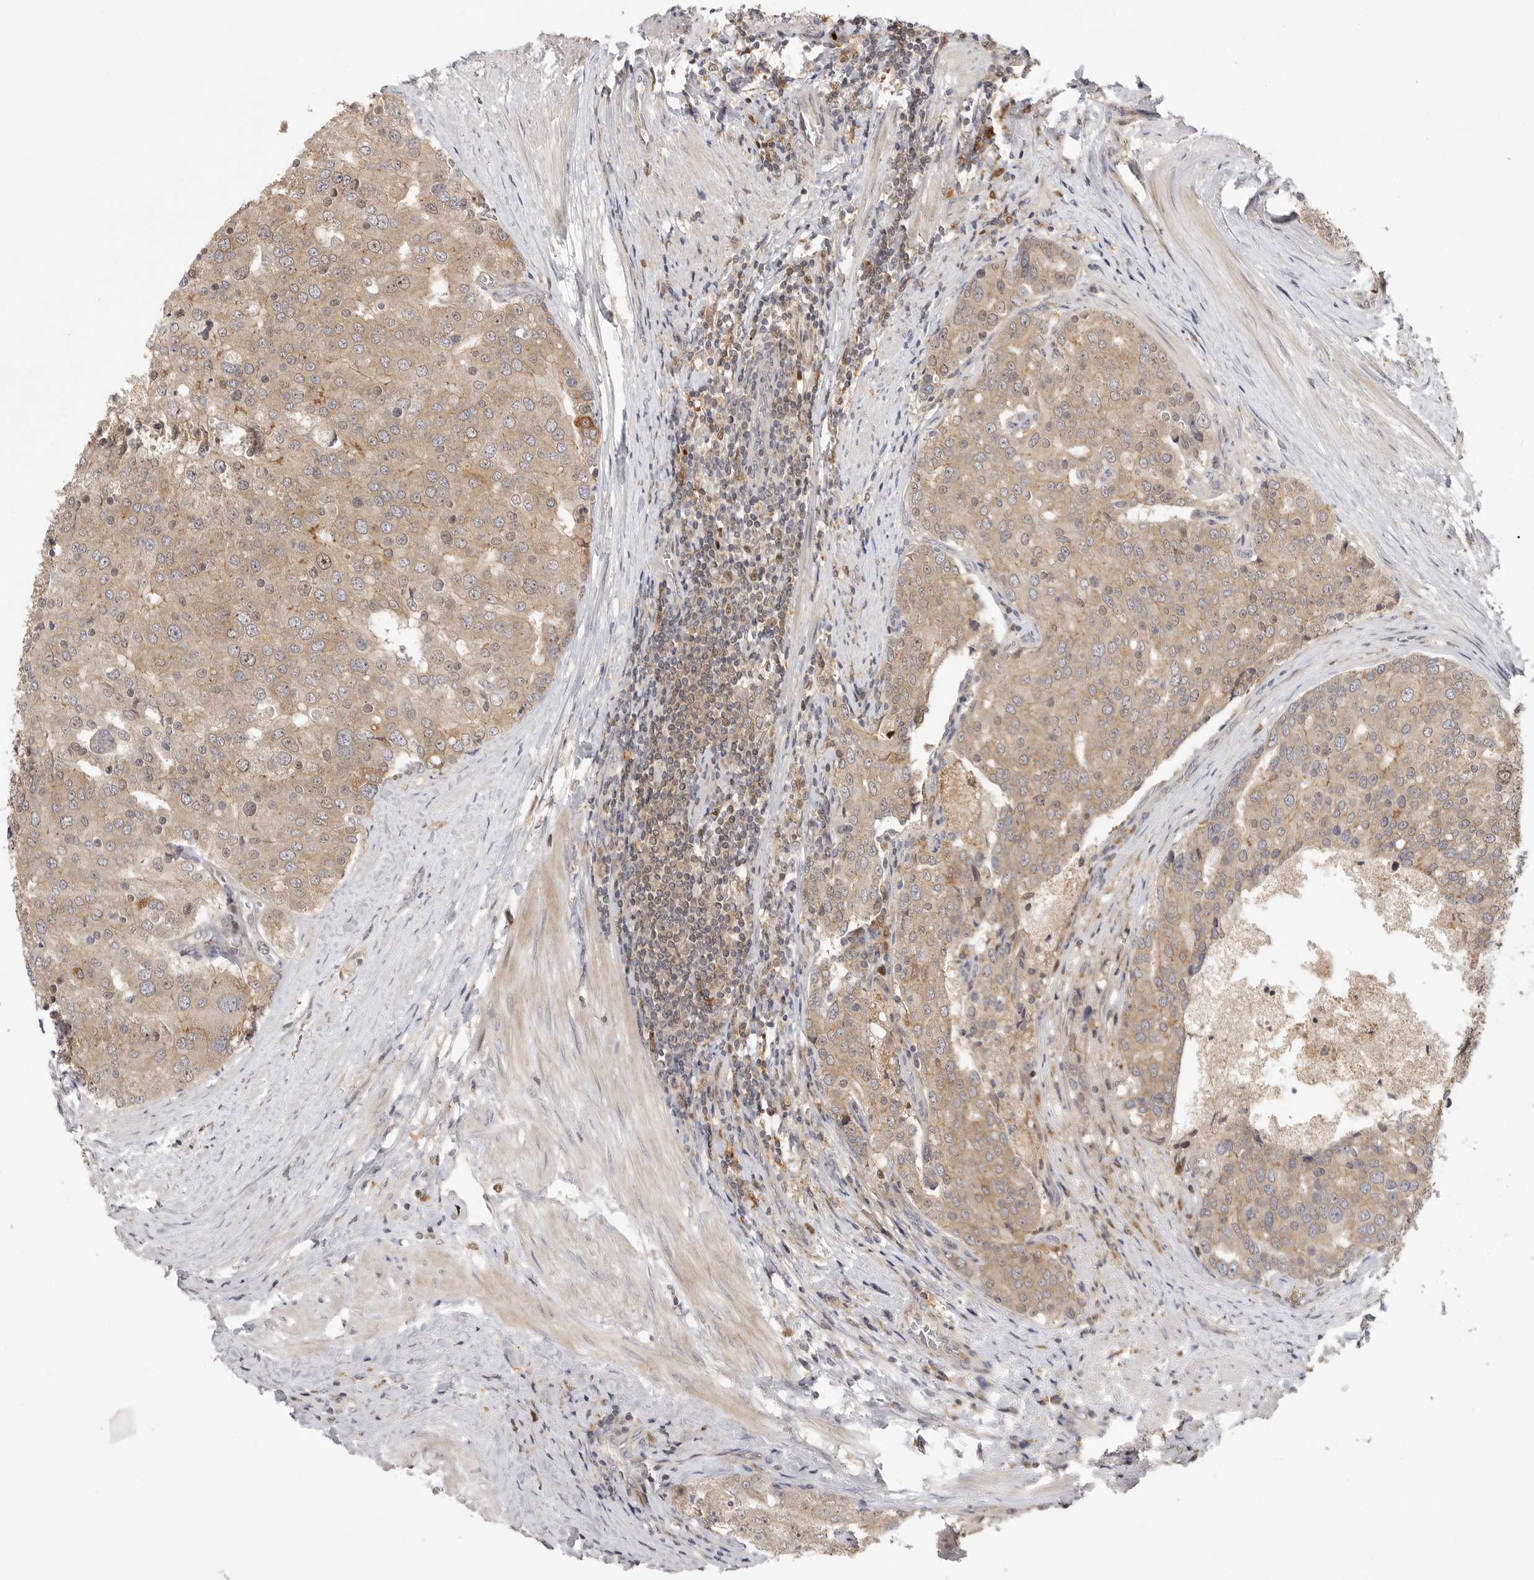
{"staining": {"intensity": "weak", "quantity": ">75%", "location": "cytoplasmic/membranous"}, "tissue": "prostate cancer", "cell_type": "Tumor cells", "image_type": "cancer", "snomed": [{"axis": "morphology", "description": "Adenocarcinoma, High grade"}, {"axis": "topography", "description": "Prostate"}], "caption": "This micrograph reveals IHC staining of prostate cancer (adenocarcinoma (high-grade)), with low weak cytoplasmic/membranous staining in about >75% of tumor cells.", "gene": "CSNK1G3", "patient": {"sex": "male", "age": 50}}